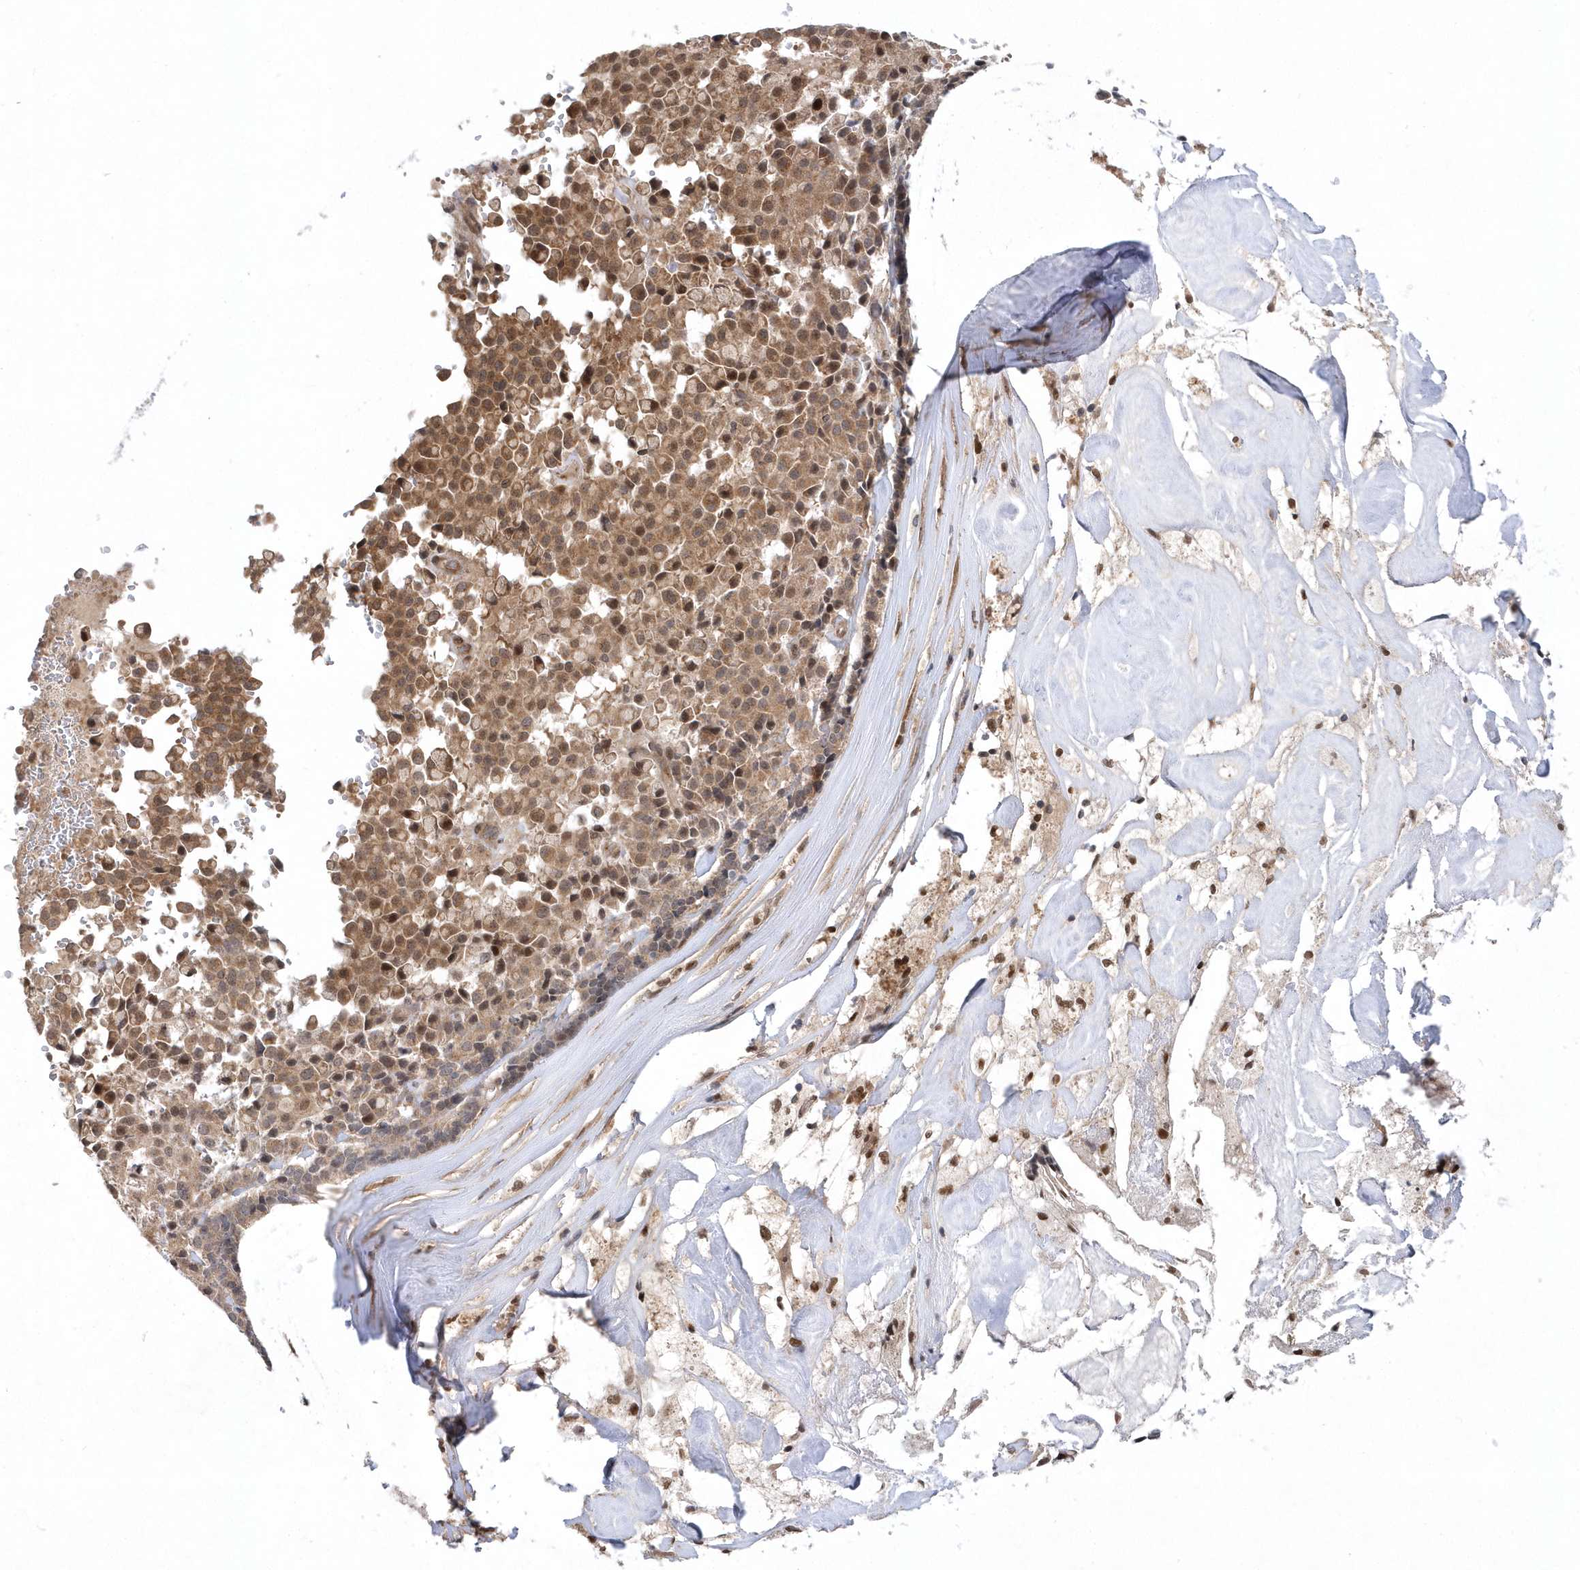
{"staining": {"intensity": "moderate", "quantity": ">75%", "location": "cytoplasmic/membranous,nuclear"}, "tissue": "pancreatic cancer", "cell_type": "Tumor cells", "image_type": "cancer", "snomed": [{"axis": "morphology", "description": "Adenocarcinoma, NOS"}, {"axis": "topography", "description": "Pancreas"}], "caption": "This micrograph reveals IHC staining of pancreatic cancer (adenocarcinoma), with medium moderate cytoplasmic/membranous and nuclear expression in approximately >75% of tumor cells.", "gene": "MXI1", "patient": {"sex": "male", "age": 65}}